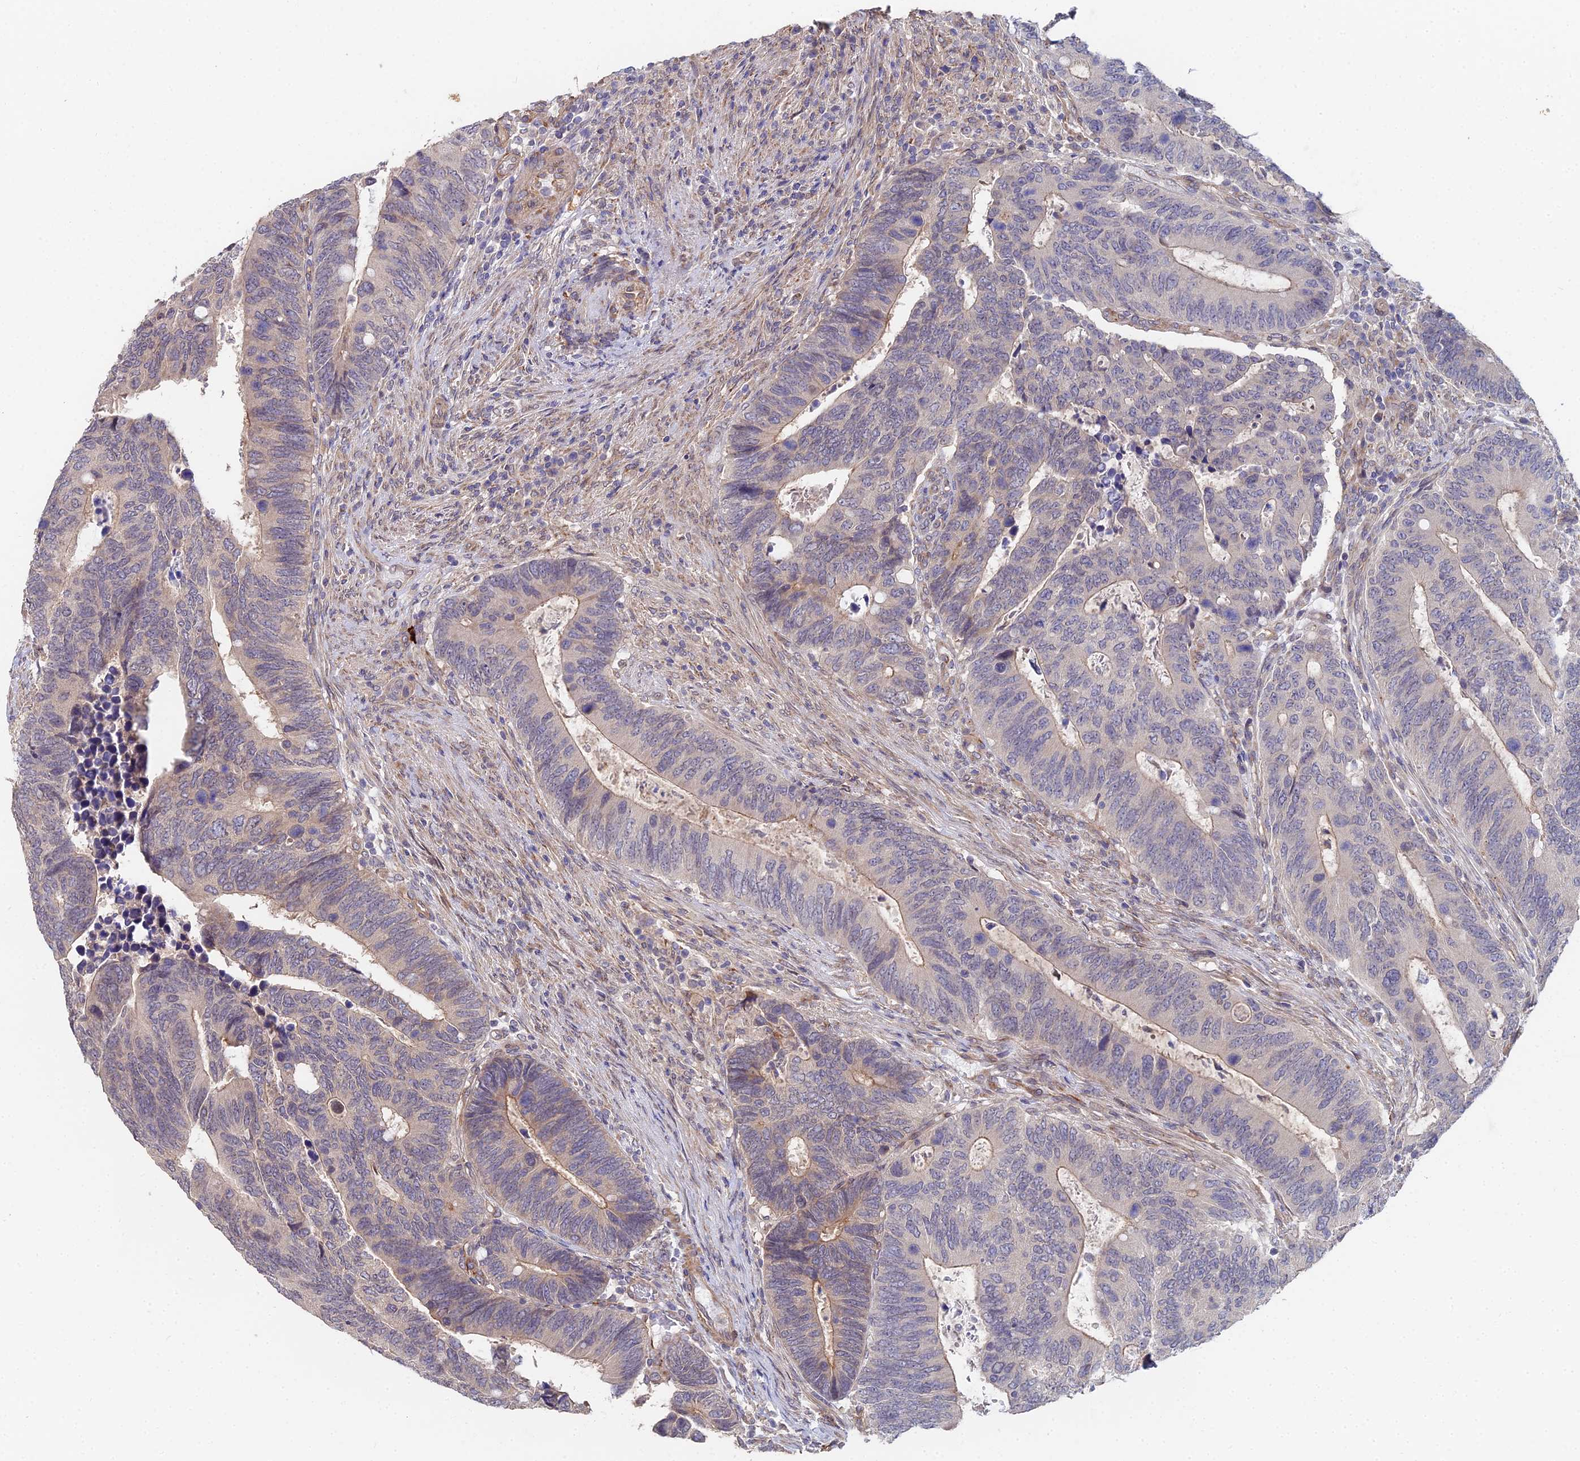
{"staining": {"intensity": "weak", "quantity": "25%-75%", "location": "cytoplasmic/membranous"}, "tissue": "colorectal cancer", "cell_type": "Tumor cells", "image_type": "cancer", "snomed": [{"axis": "morphology", "description": "Adenocarcinoma, NOS"}, {"axis": "topography", "description": "Colon"}], "caption": "DAB immunohistochemical staining of colorectal cancer reveals weak cytoplasmic/membranous protein staining in about 25%-75% of tumor cells. (DAB IHC with brightfield microscopy, high magnification).", "gene": "C4orf19", "patient": {"sex": "male", "age": 87}}